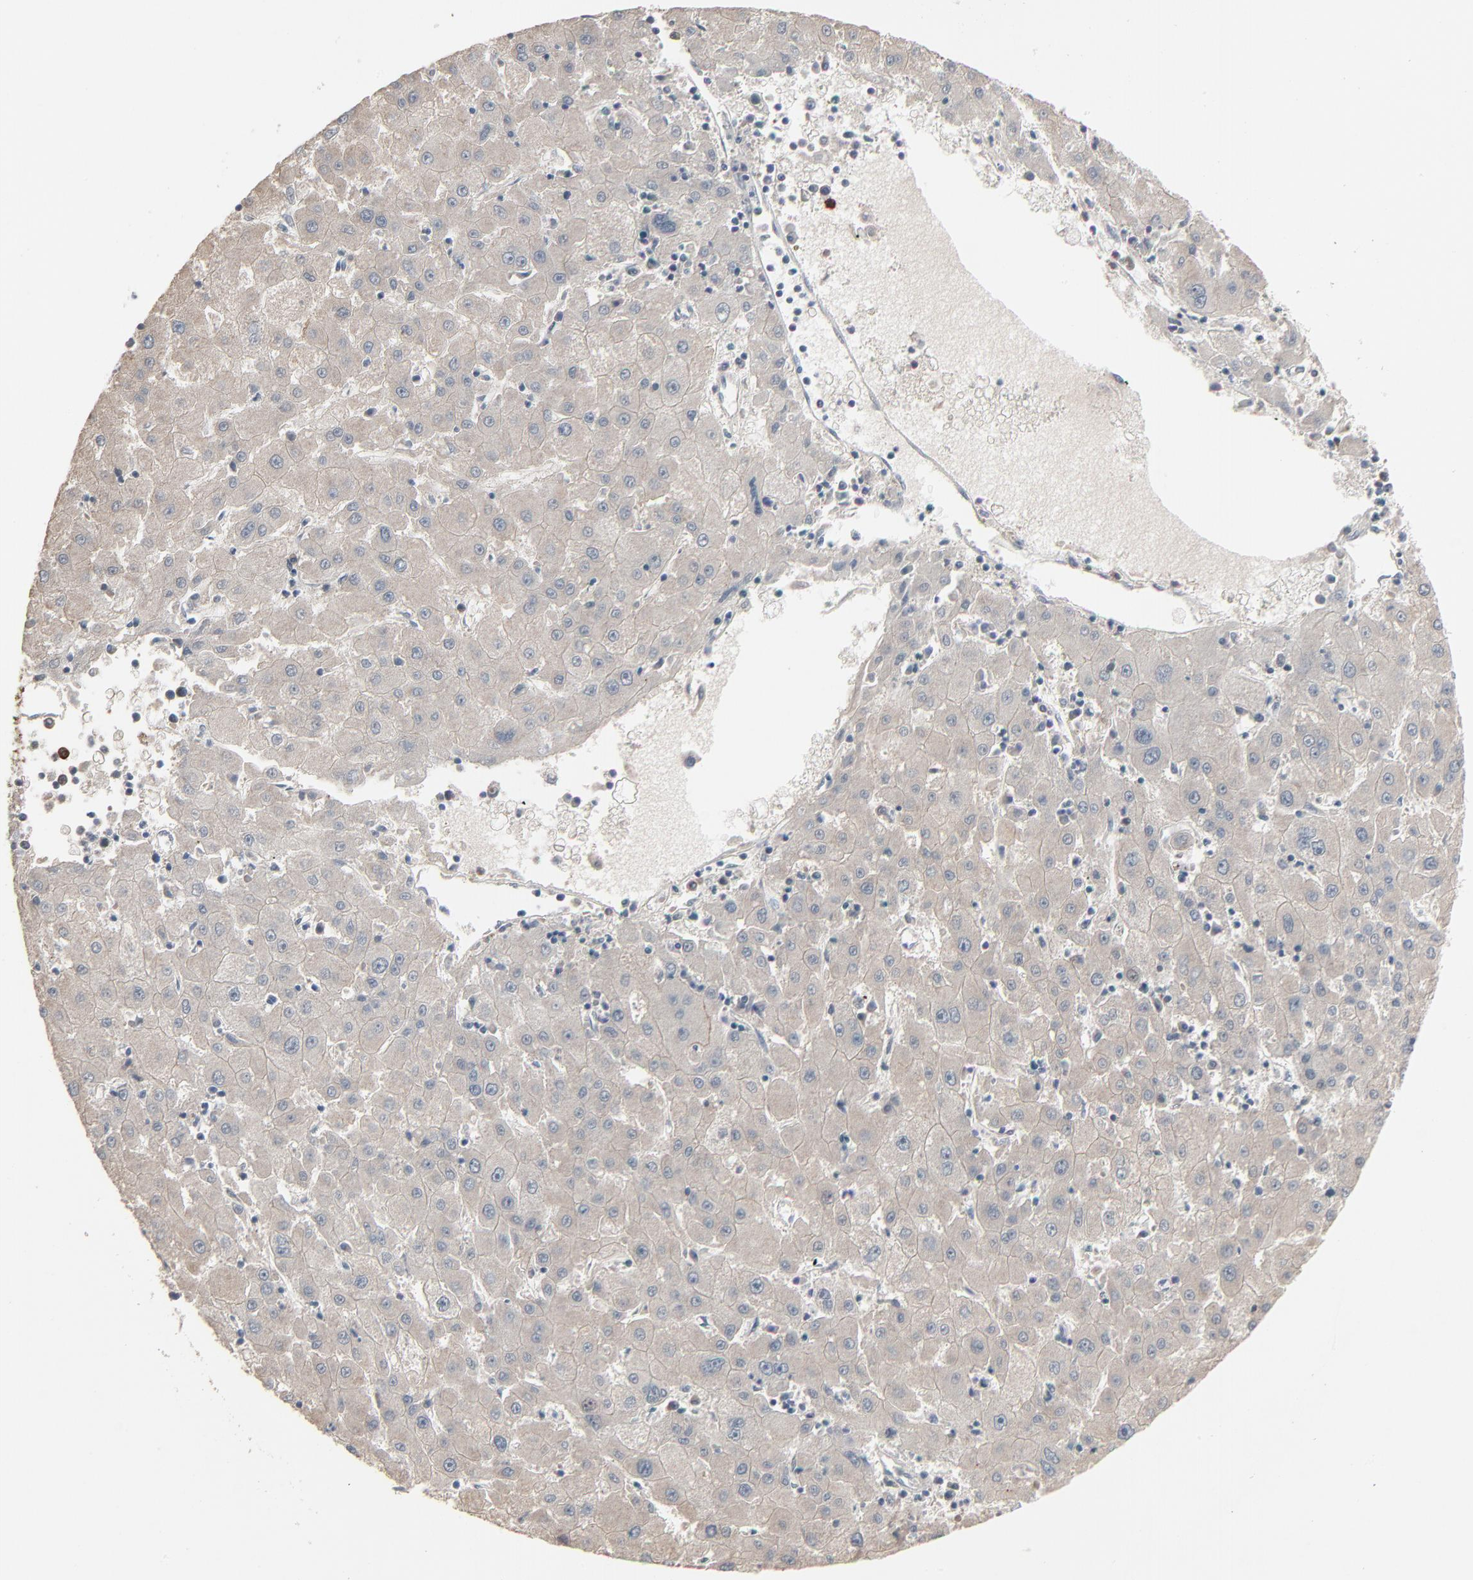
{"staining": {"intensity": "negative", "quantity": "none", "location": "none"}, "tissue": "liver cancer", "cell_type": "Tumor cells", "image_type": "cancer", "snomed": [{"axis": "morphology", "description": "Carcinoma, Hepatocellular, NOS"}, {"axis": "topography", "description": "Liver"}], "caption": "DAB (3,3'-diaminobenzidine) immunohistochemical staining of hepatocellular carcinoma (liver) shows no significant staining in tumor cells.", "gene": "DOCK8", "patient": {"sex": "male", "age": 72}}